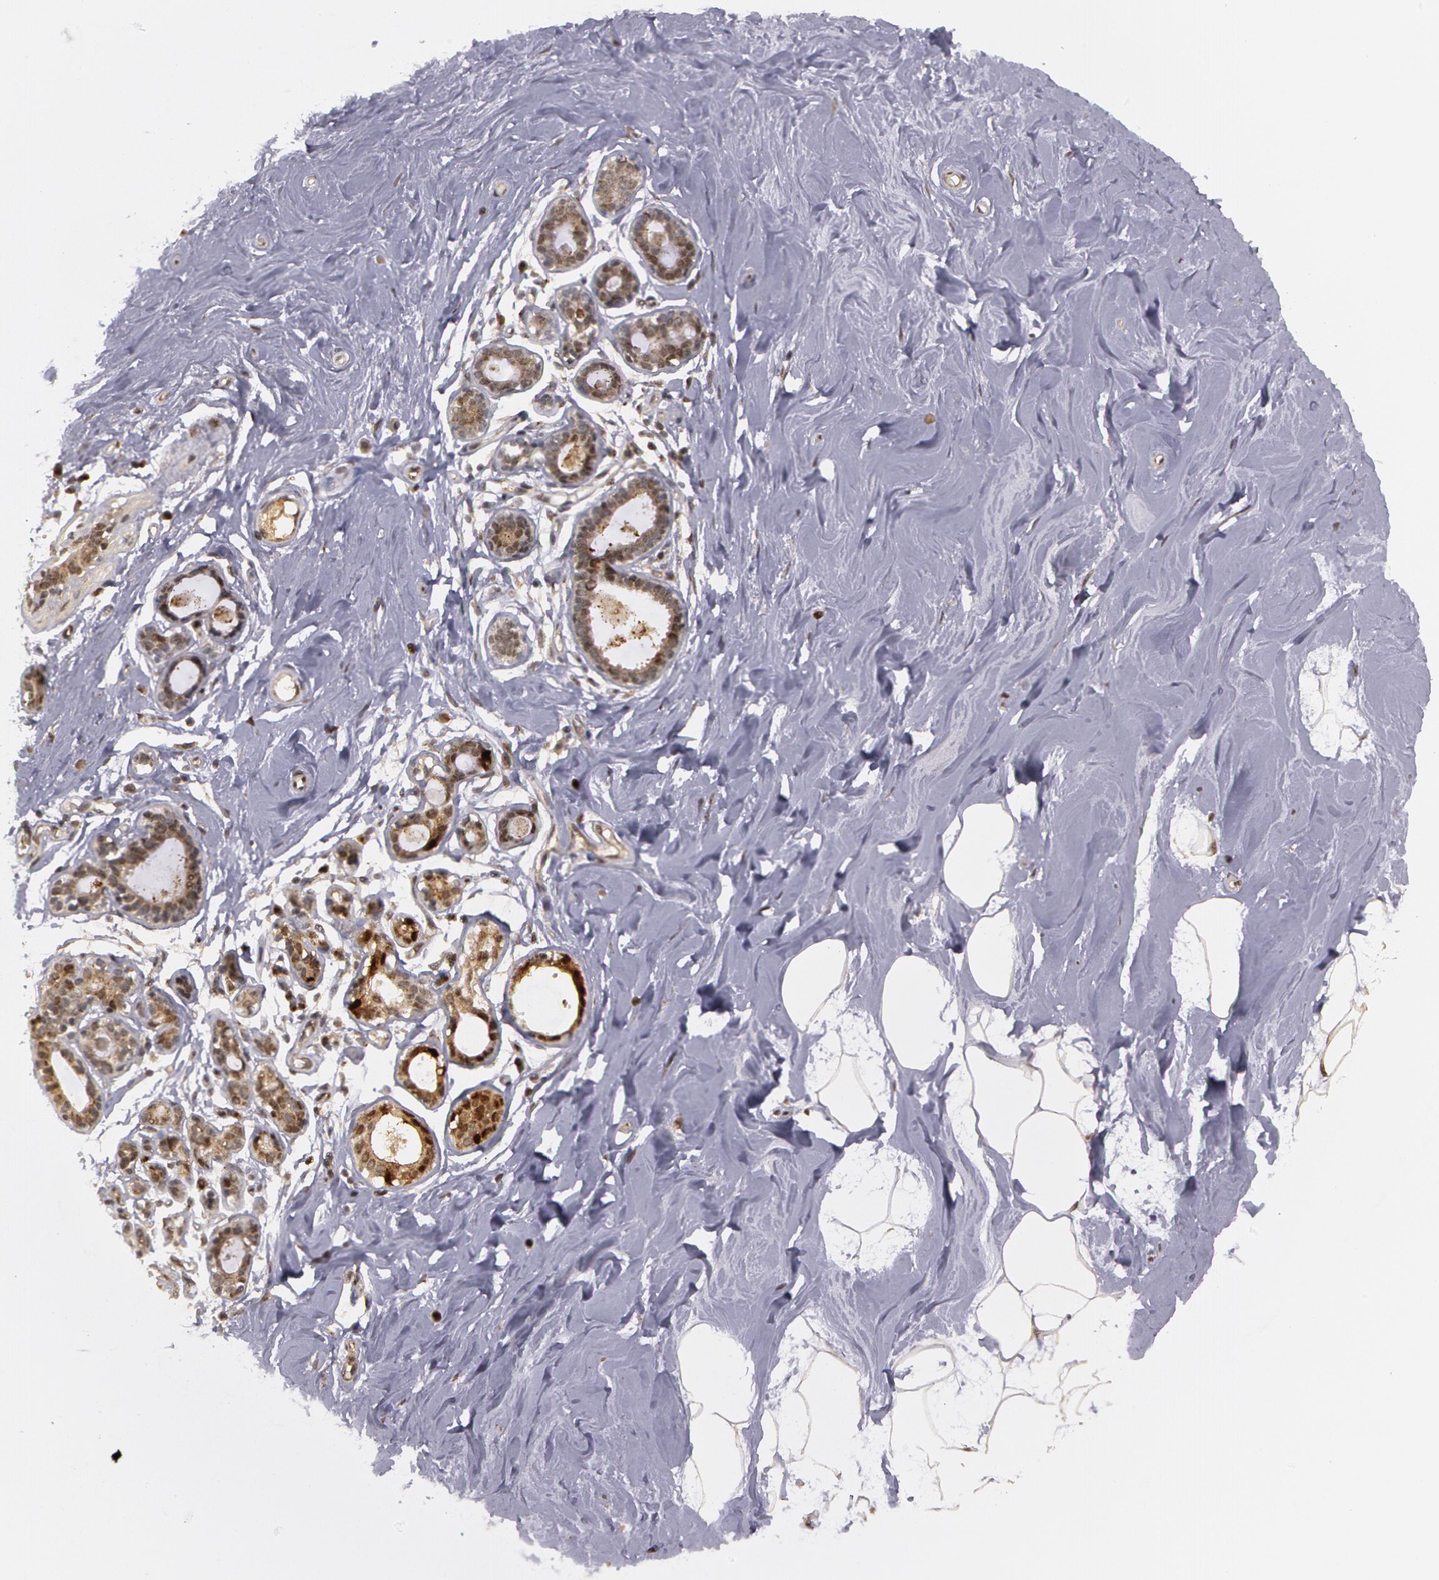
{"staining": {"intensity": "weak", "quantity": ">75%", "location": "nuclear"}, "tissue": "adipose tissue", "cell_type": "Adipocytes", "image_type": "normal", "snomed": [{"axis": "morphology", "description": "Normal tissue, NOS"}, {"axis": "topography", "description": "Breast"}], "caption": "Adipose tissue stained with DAB IHC exhibits low levels of weak nuclear staining in about >75% of adipocytes.", "gene": "STX5", "patient": {"sex": "female", "age": 44}}